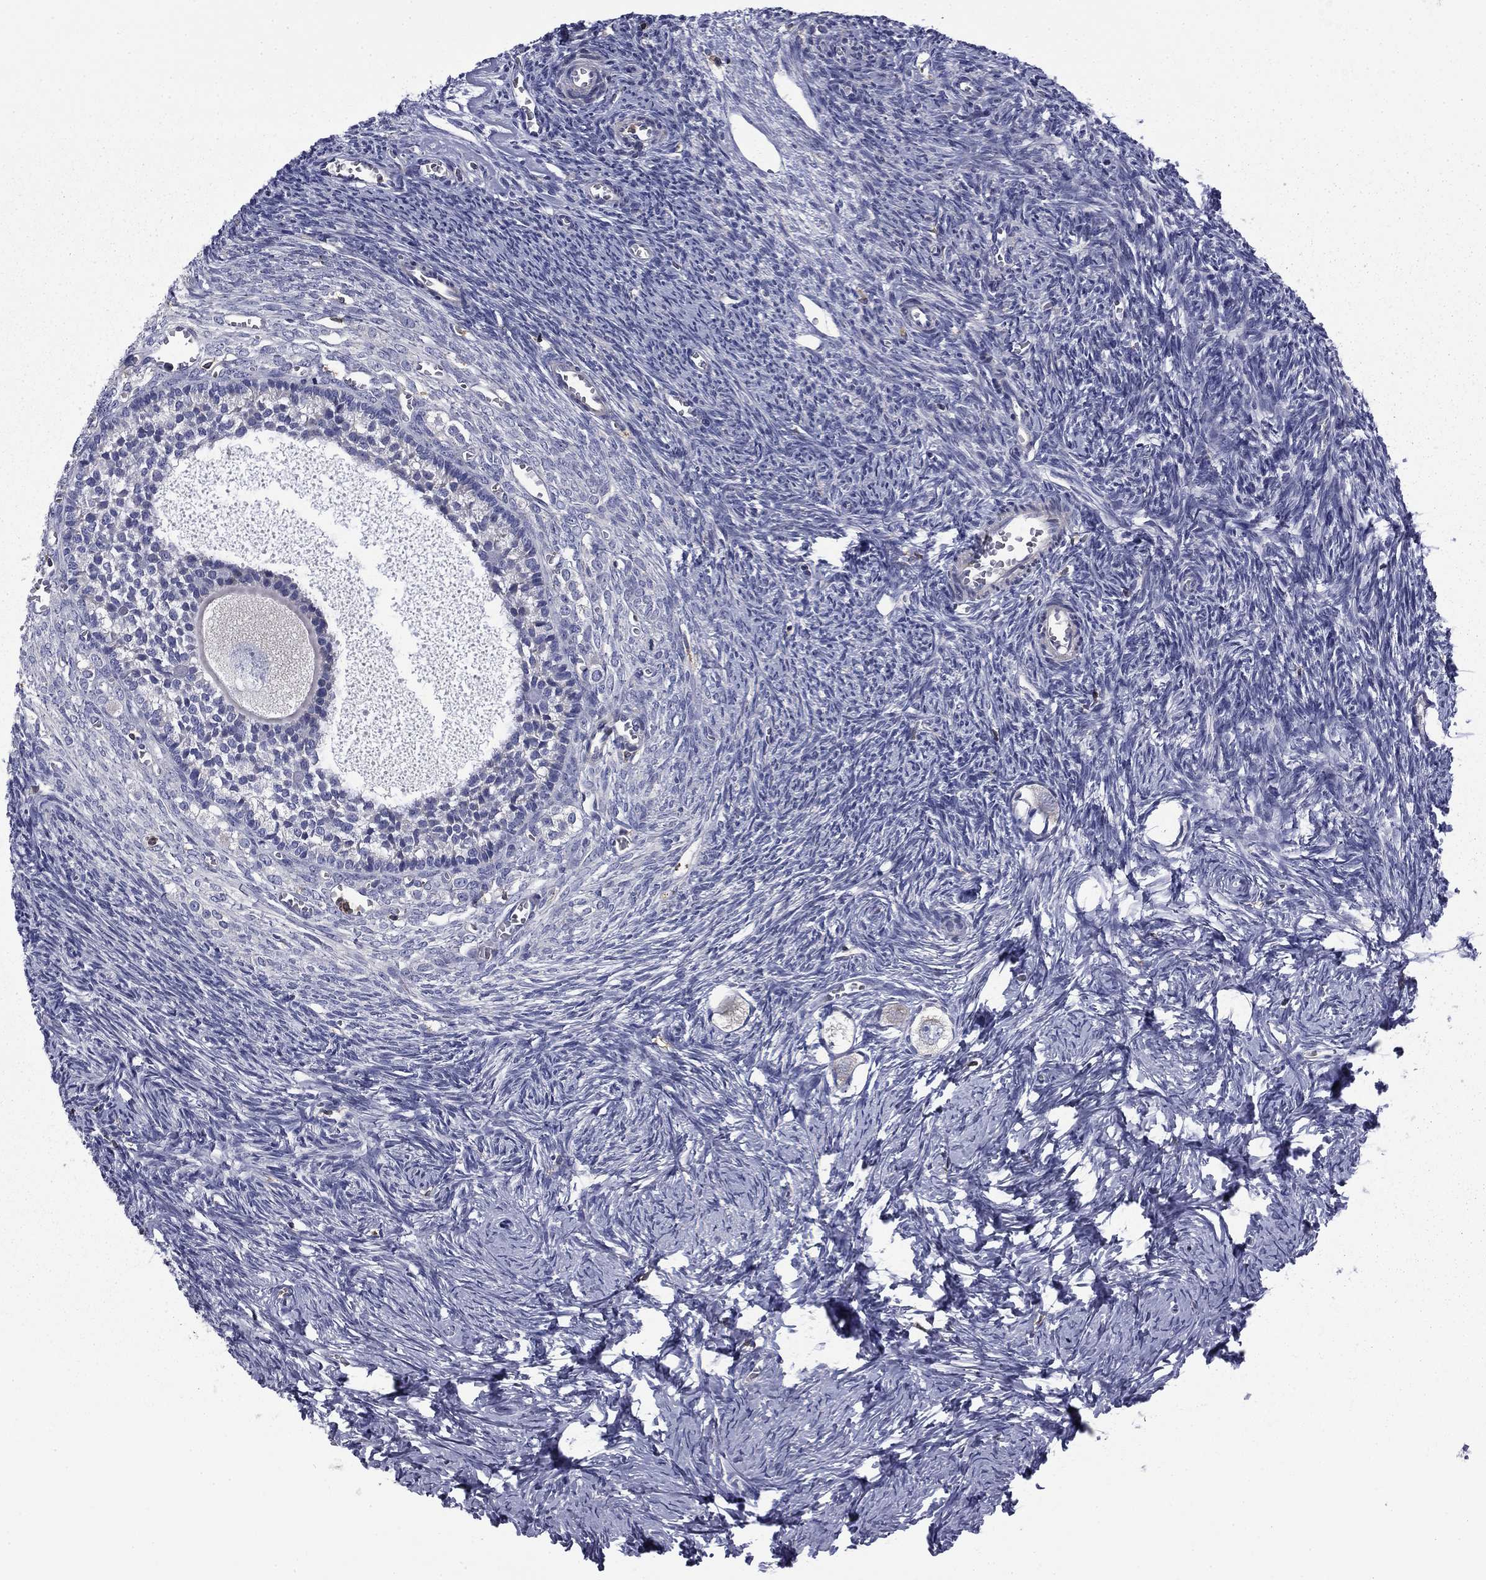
{"staining": {"intensity": "negative", "quantity": "none", "location": "none"}, "tissue": "ovary", "cell_type": "Follicle cells", "image_type": "normal", "snomed": [{"axis": "morphology", "description": "Normal tissue, NOS"}, {"axis": "topography", "description": "Ovary"}], "caption": "High magnification brightfield microscopy of benign ovary stained with DAB (3,3'-diaminobenzidine) (brown) and counterstained with hematoxylin (blue): follicle cells show no significant expression.", "gene": "ARHGAP45", "patient": {"sex": "female", "age": 27}}